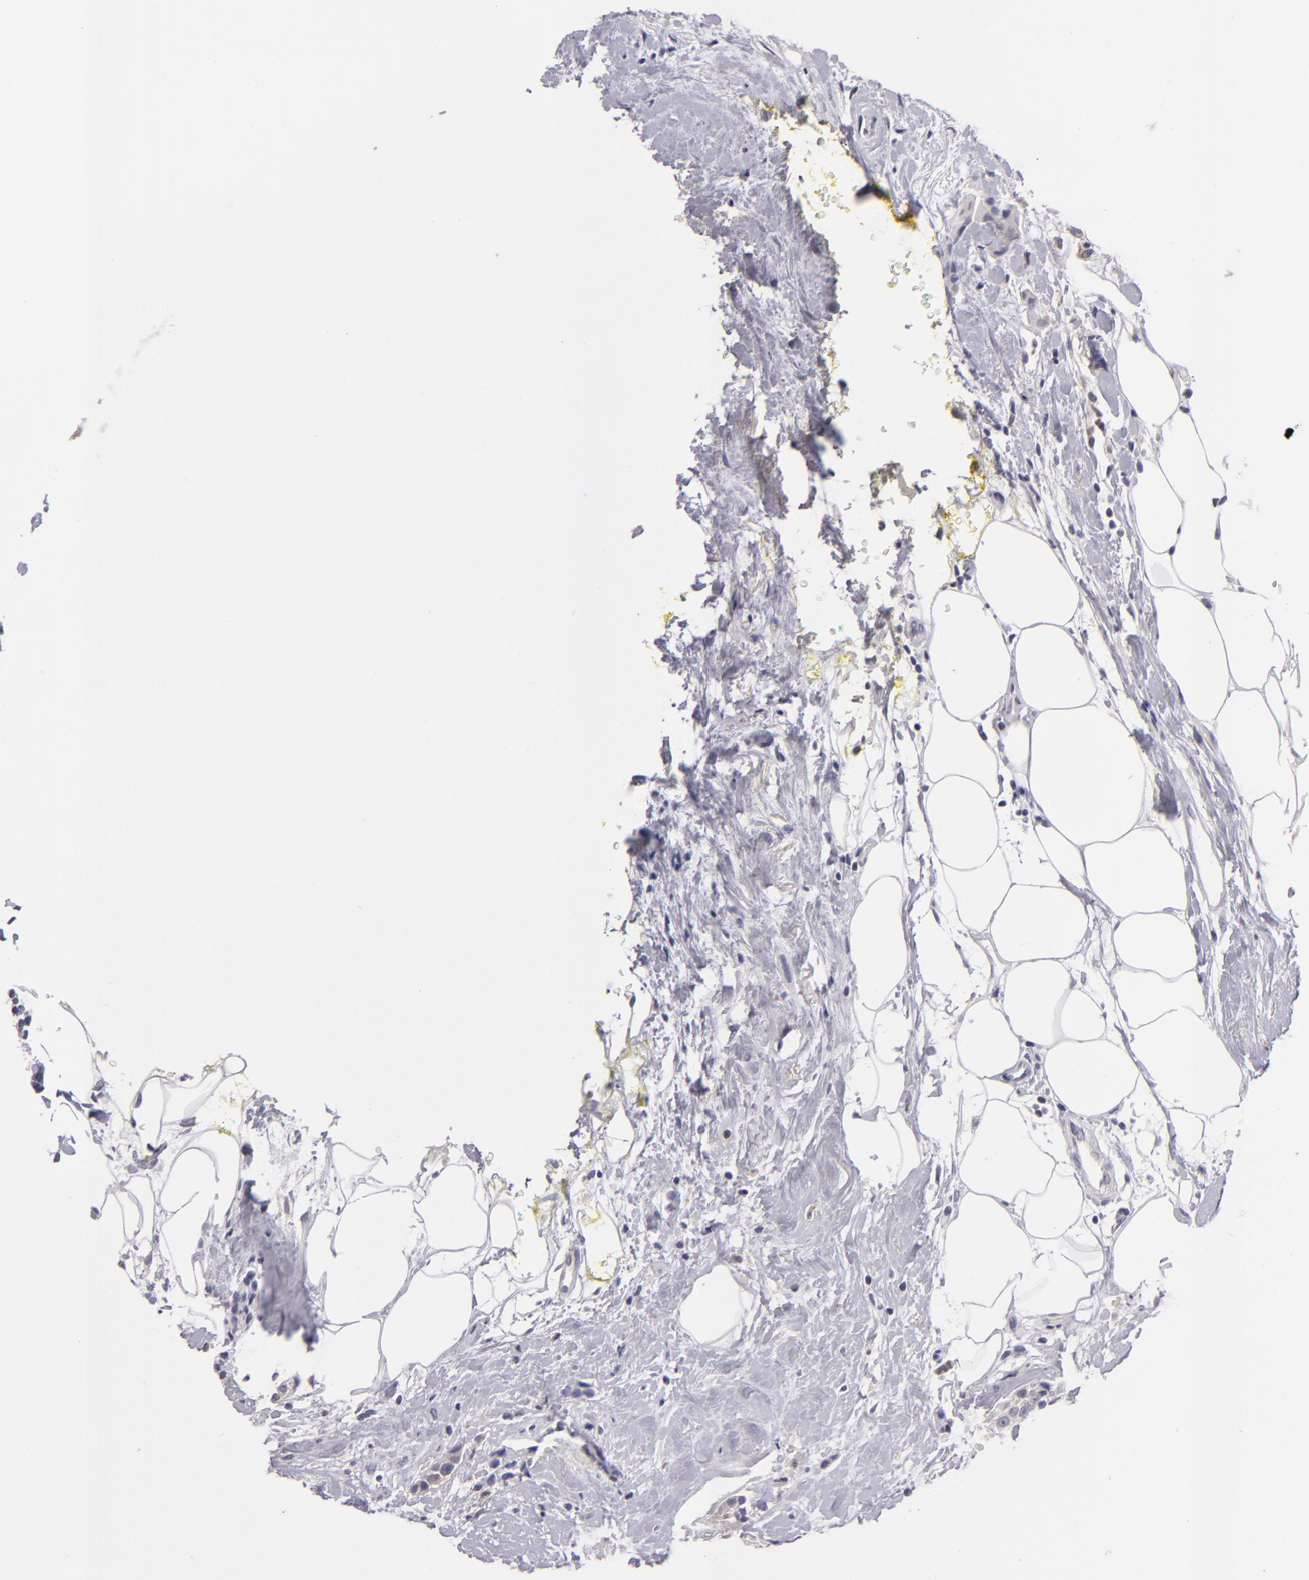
{"staining": {"intensity": "moderate", "quantity": ">75%", "location": "cytoplasmic/membranous"}, "tissue": "breast cancer", "cell_type": "Tumor cells", "image_type": "cancer", "snomed": [{"axis": "morphology", "description": "Duct carcinoma"}, {"axis": "topography", "description": "Breast"}], "caption": "An image of breast cancer stained for a protein reveals moderate cytoplasmic/membranous brown staining in tumor cells.", "gene": "MMP10", "patient": {"sex": "female", "age": 45}}